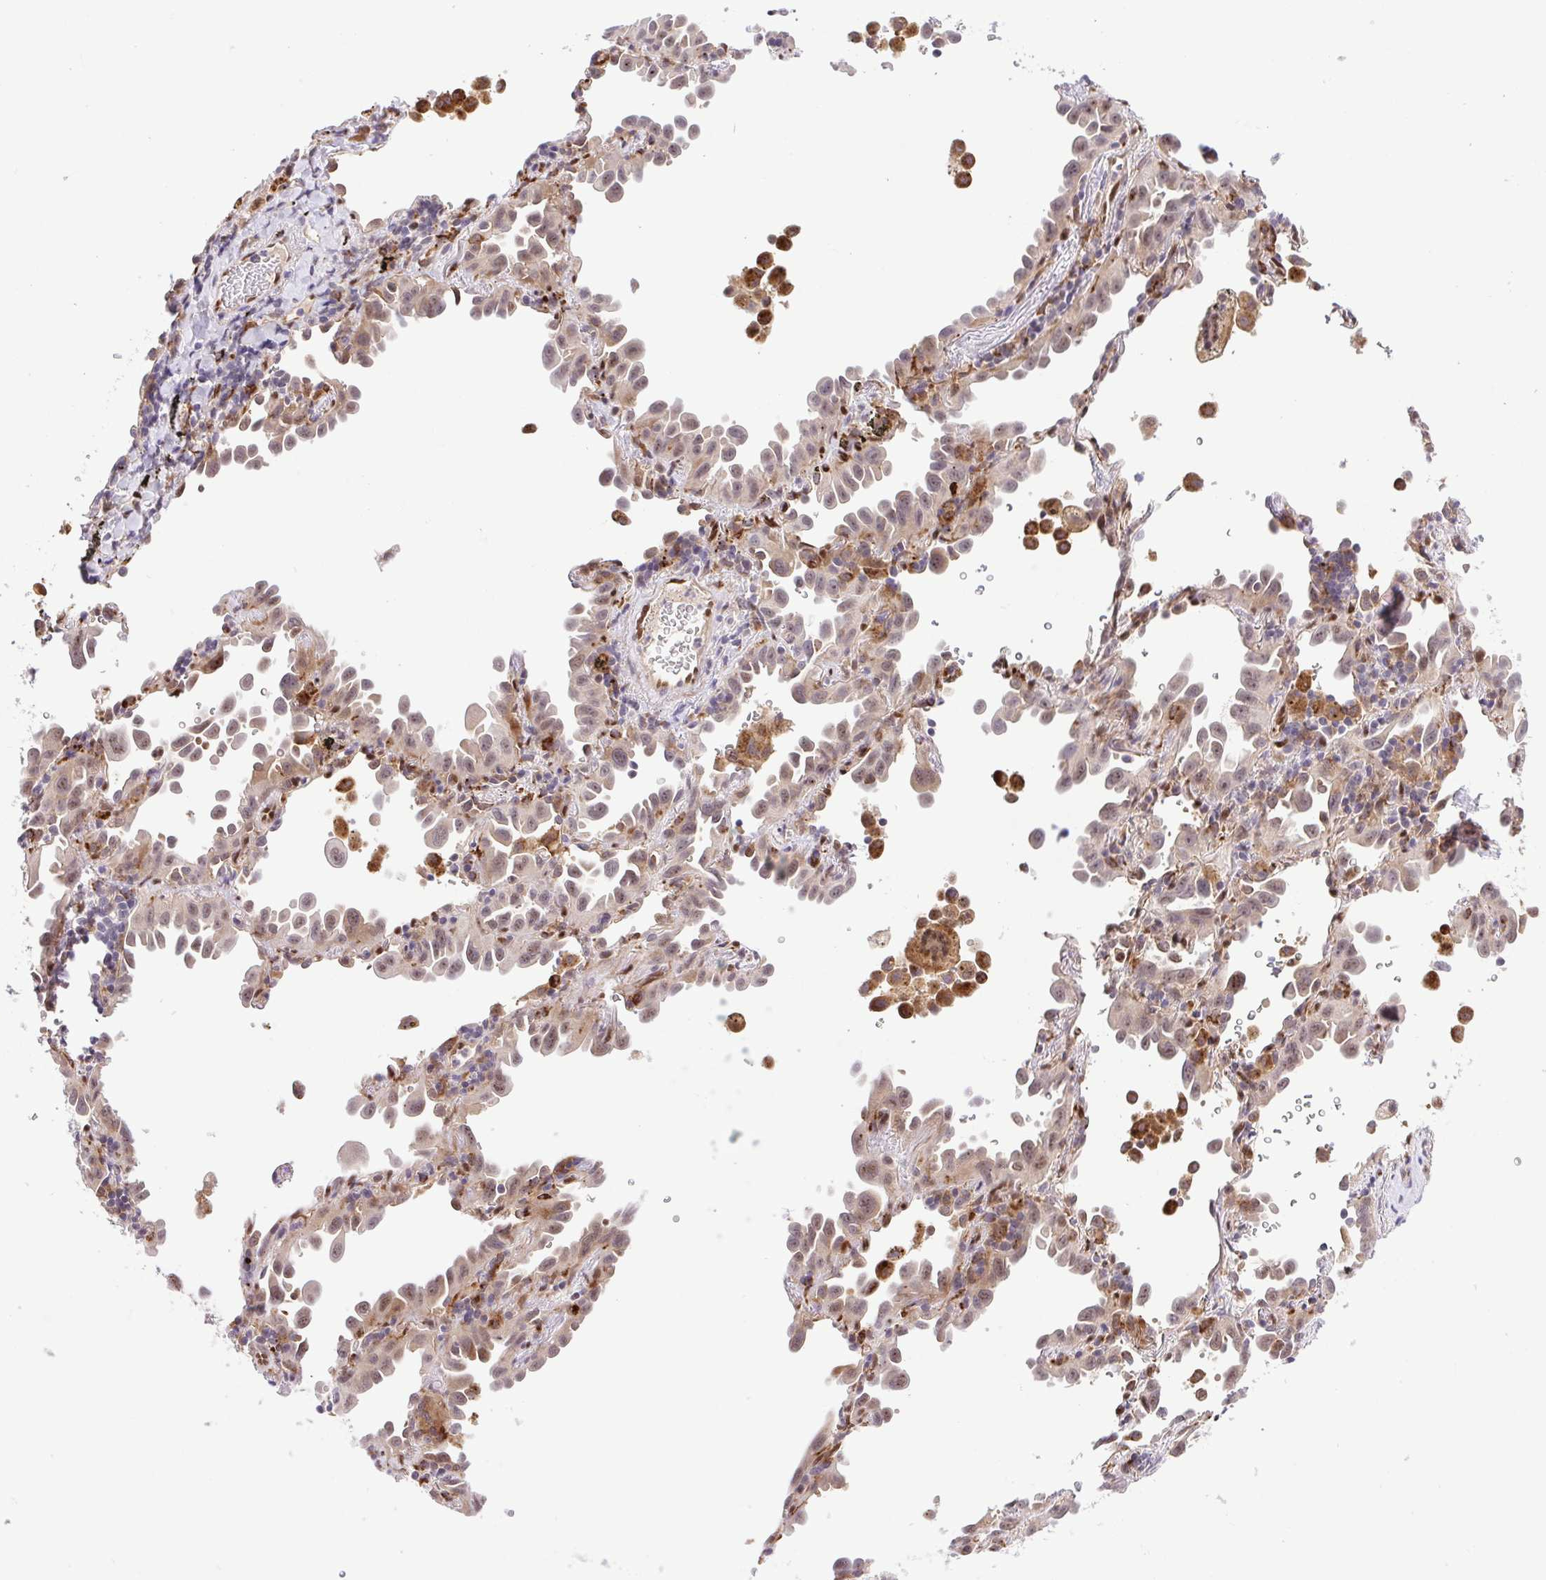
{"staining": {"intensity": "weak", "quantity": ">75%", "location": "cytoplasmic/membranous,nuclear"}, "tissue": "lung cancer", "cell_type": "Tumor cells", "image_type": "cancer", "snomed": [{"axis": "morphology", "description": "Adenocarcinoma, NOS"}, {"axis": "topography", "description": "Lung"}], "caption": "Lung adenocarcinoma stained with a protein marker shows weak staining in tumor cells.", "gene": "ERG", "patient": {"sex": "male", "age": 68}}